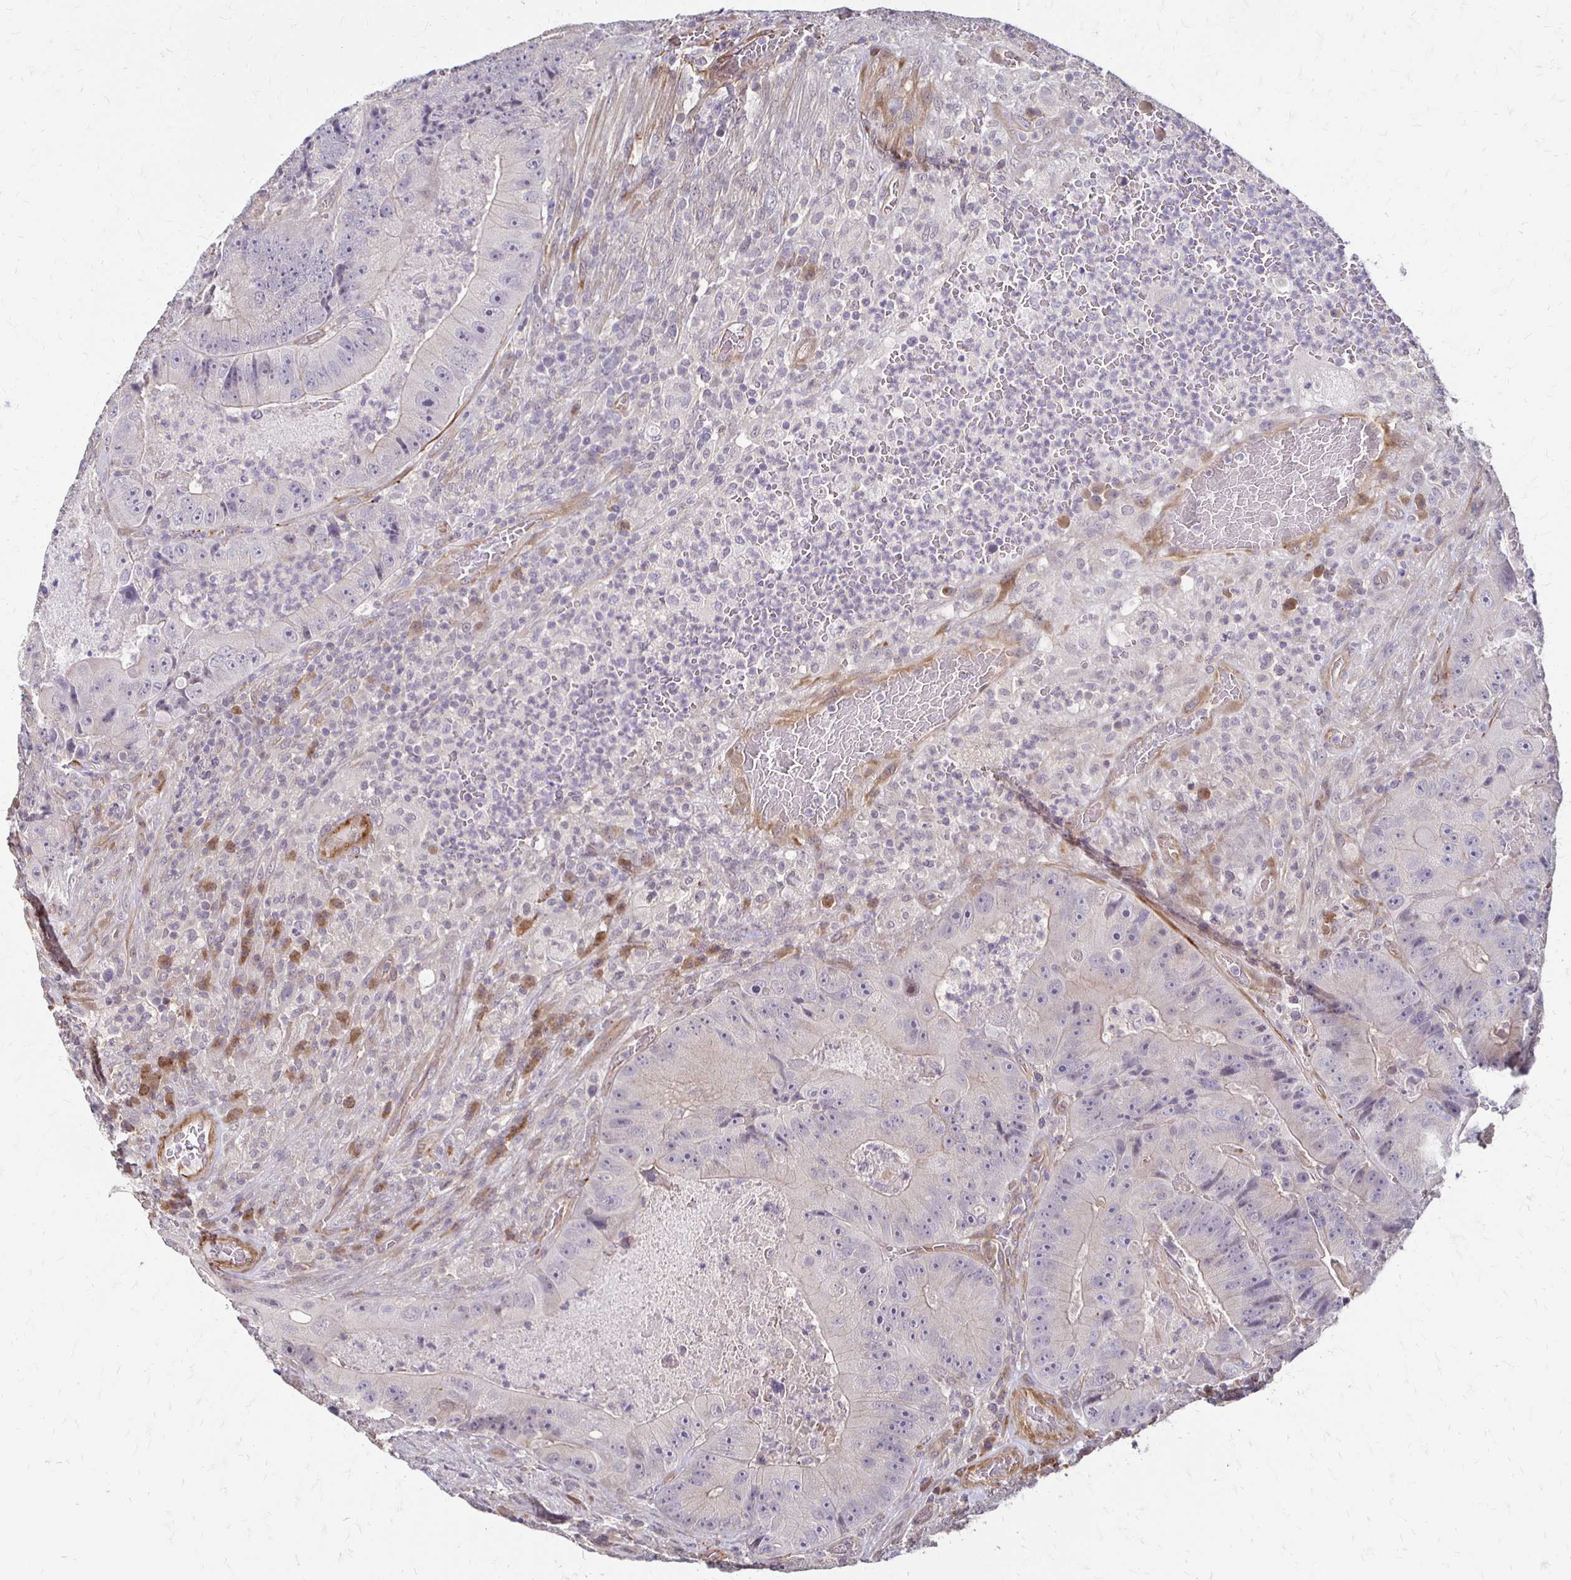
{"staining": {"intensity": "negative", "quantity": "none", "location": "none"}, "tissue": "colorectal cancer", "cell_type": "Tumor cells", "image_type": "cancer", "snomed": [{"axis": "morphology", "description": "Adenocarcinoma, NOS"}, {"axis": "topography", "description": "Colon"}], "caption": "Histopathology image shows no significant protein expression in tumor cells of adenocarcinoma (colorectal).", "gene": "CFL2", "patient": {"sex": "female", "age": 86}}